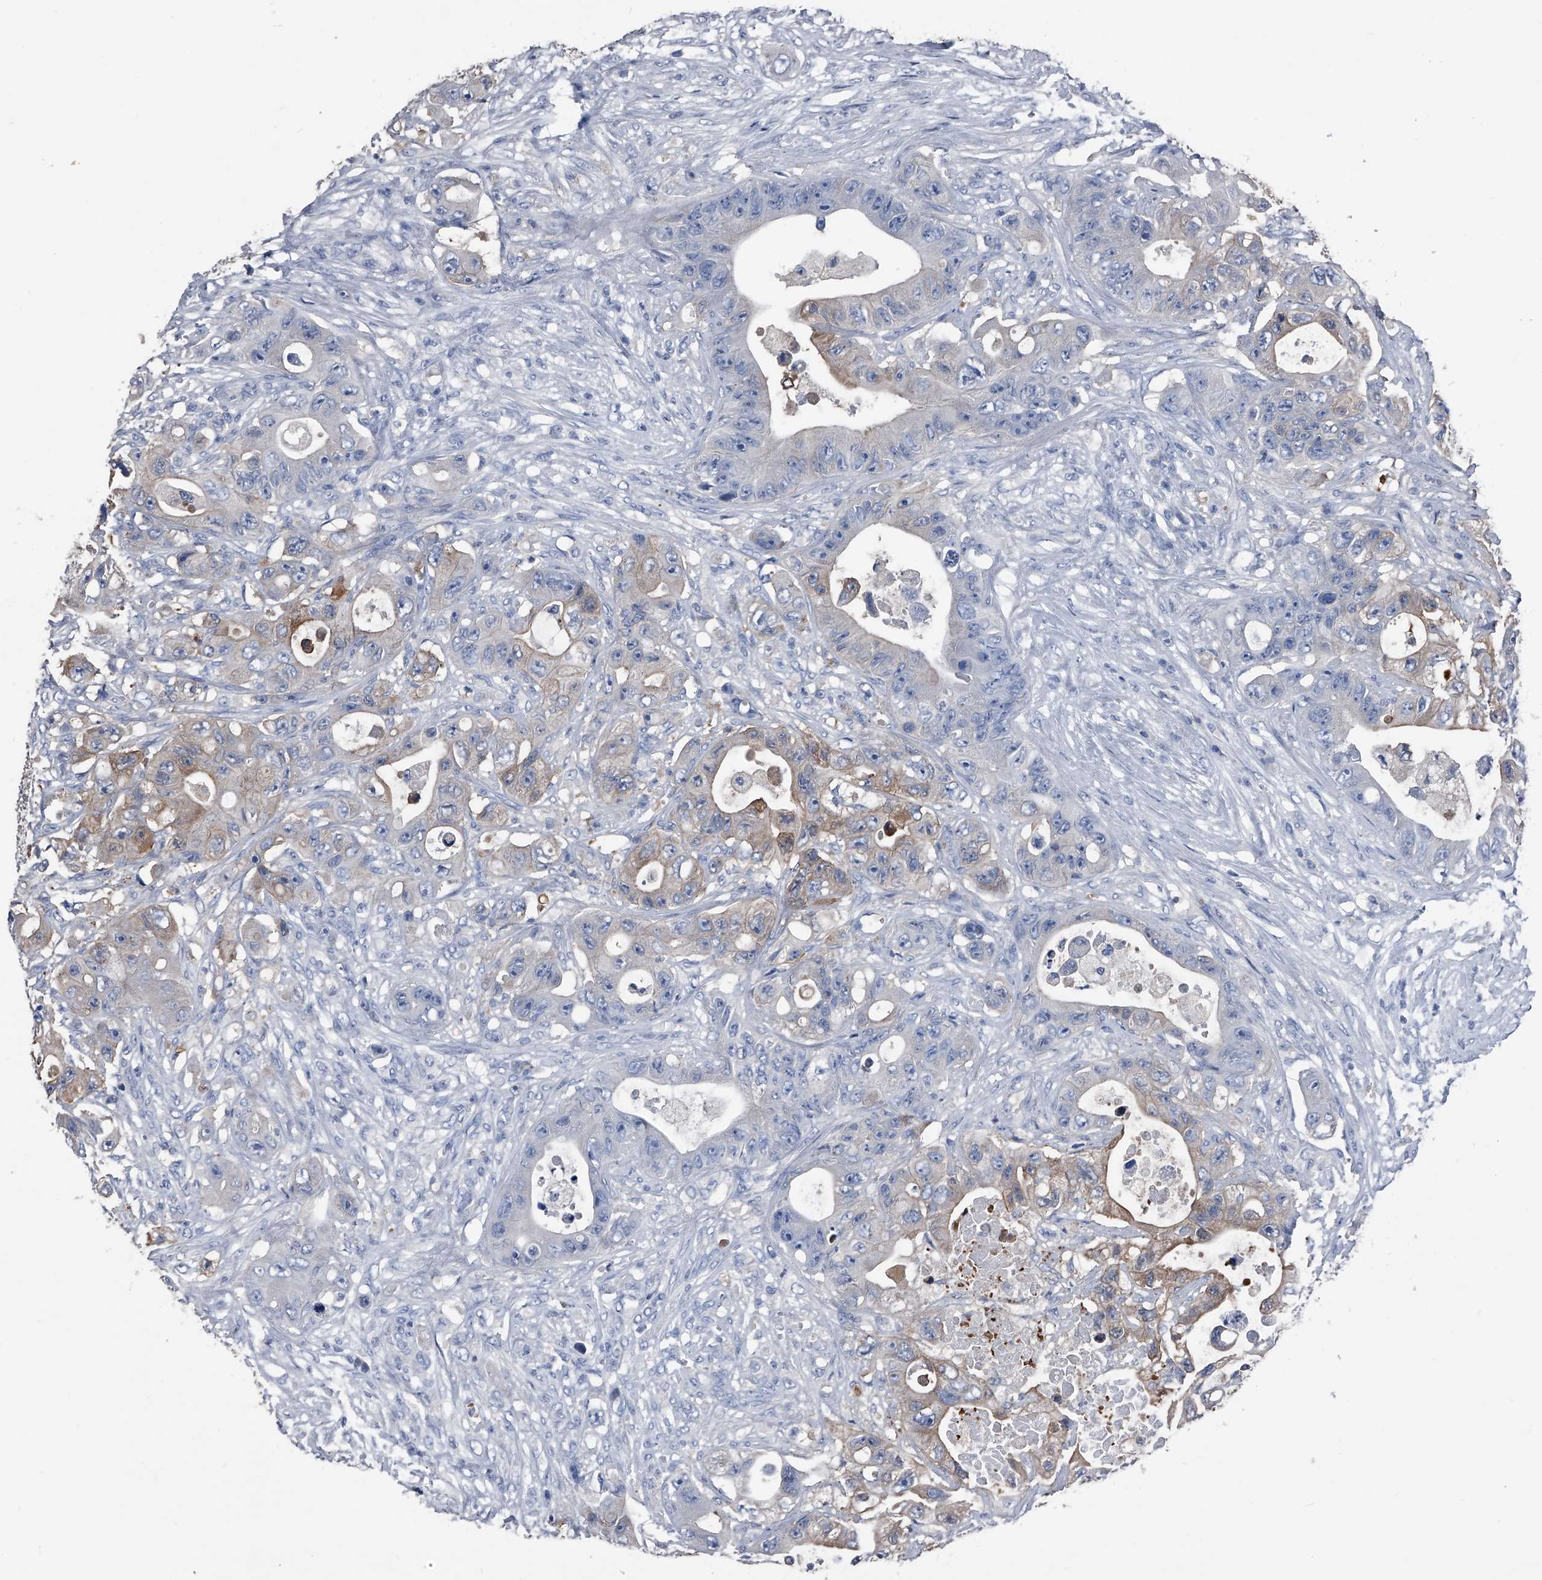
{"staining": {"intensity": "weak", "quantity": "25%-75%", "location": "cytoplasmic/membranous"}, "tissue": "colorectal cancer", "cell_type": "Tumor cells", "image_type": "cancer", "snomed": [{"axis": "morphology", "description": "Adenocarcinoma, NOS"}, {"axis": "topography", "description": "Colon"}], "caption": "Brown immunohistochemical staining in colorectal cancer (adenocarcinoma) reveals weak cytoplasmic/membranous staining in approximately 25%-75% of tumor cells. The staining was performed using DAB, with brown indicating positive protein expression. Nuclei are stained blue with hematoxylin.", "gene": "KIF13A", "patient": {"sex": "female", "age": 46}}